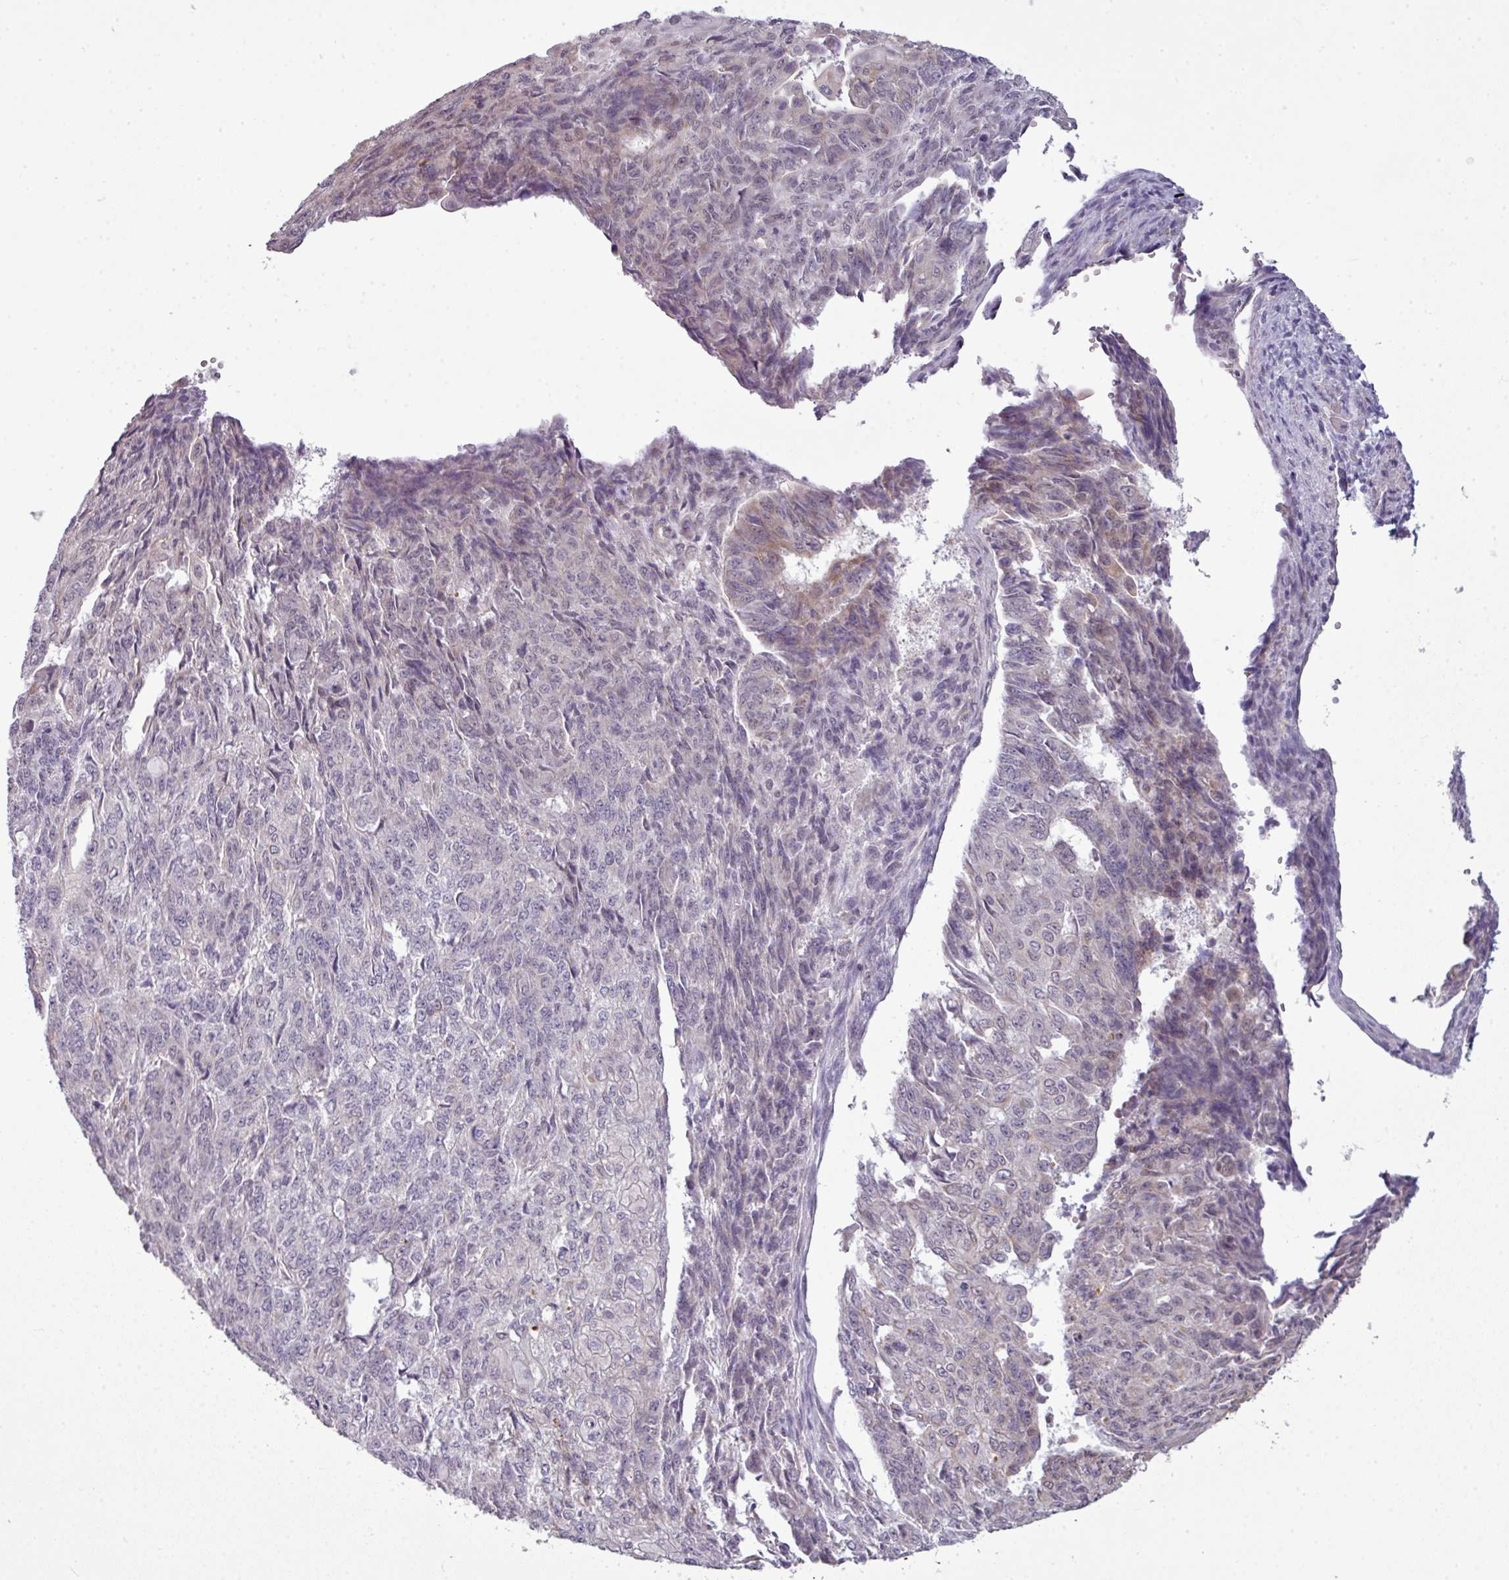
{"staining": {"intensity": "weak", "quantity": "<25%", "location": "cytoplasmic/membranous"}, "tissue": "endometrial cancer", "cell_type": "Tumor cells", "image_type": "cancer", "snomed": [{"axis": "morphology", "description": "Adenocarcinoma, NOS"}, {"axis": "topography", "description": "Endometrium"}], "caption": "This is an immunohistochemistry image of human adenocarcinoma (endometrial). There is no staining in tumor cells.", "gene": "ZNF217", "patient": {"sex": "female", "age": 32}}